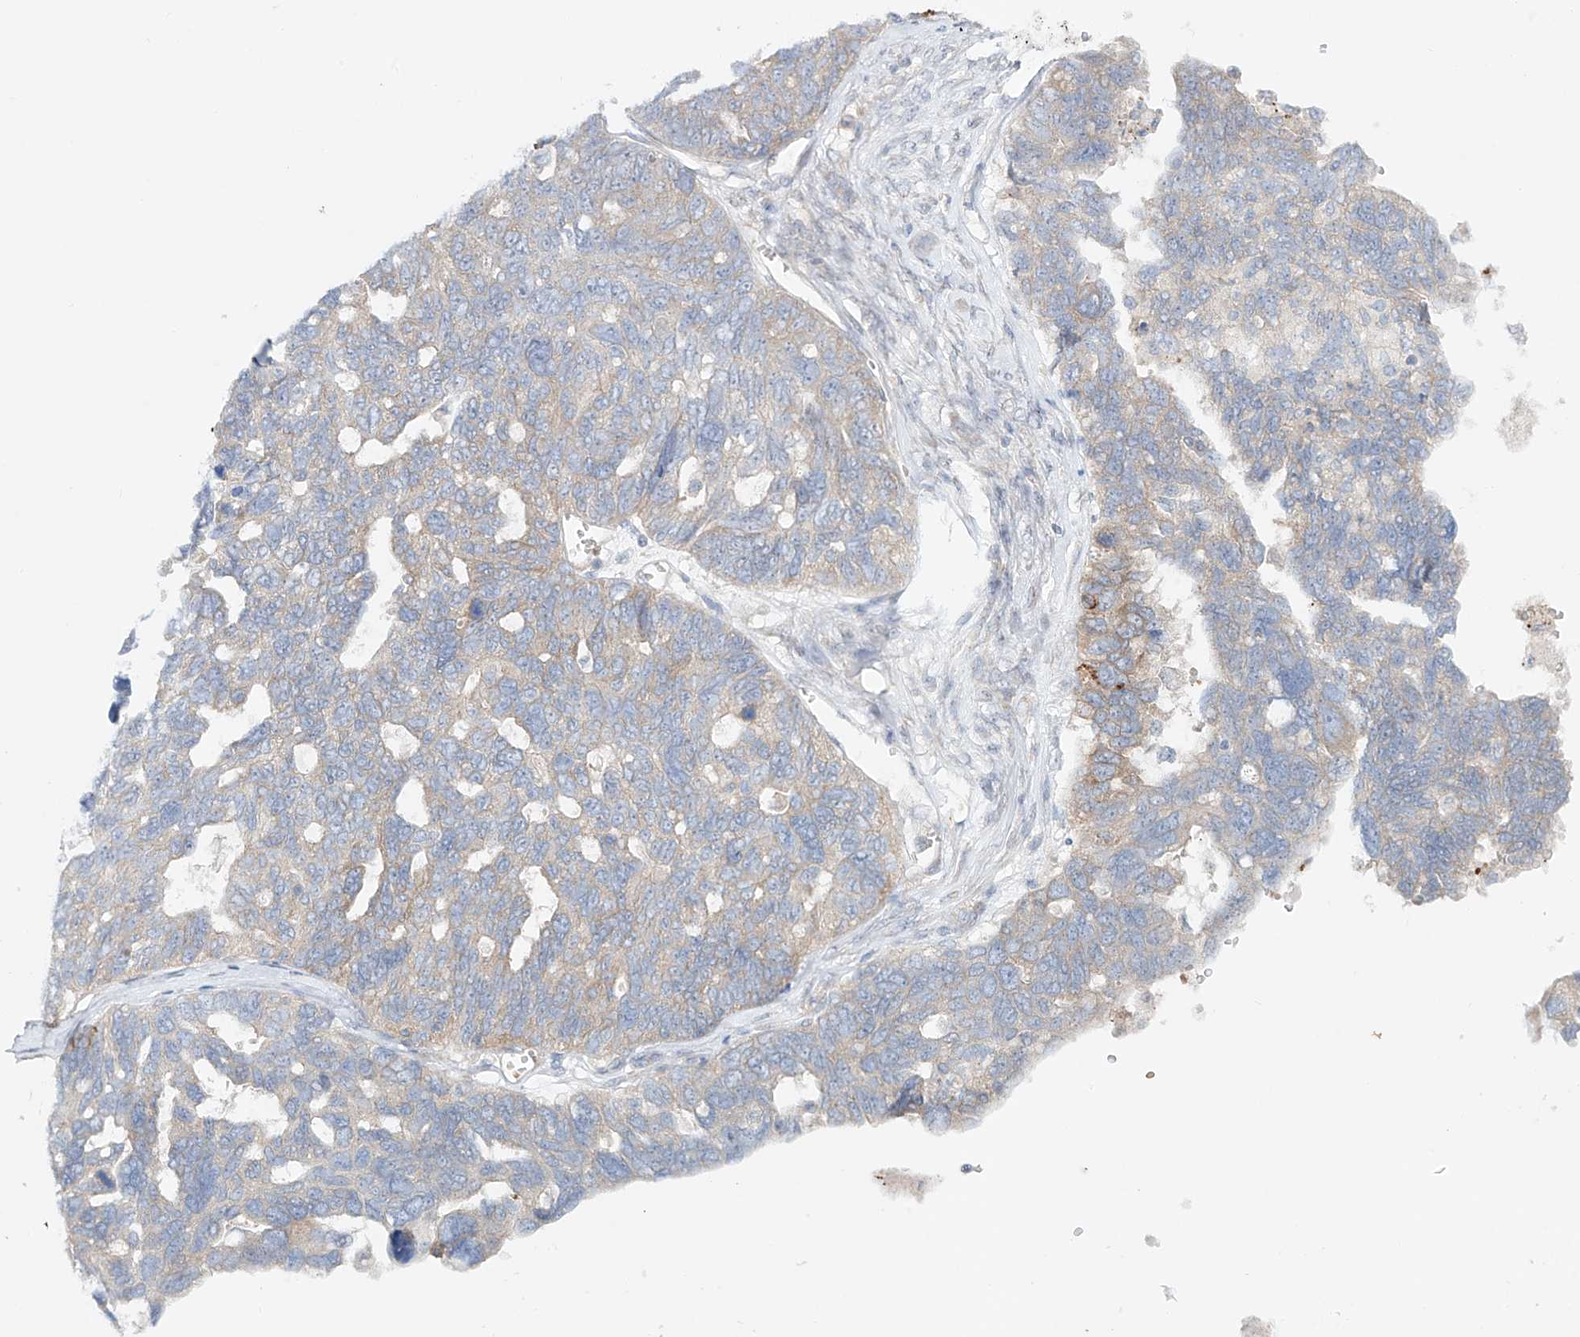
{"staining": {"intensity": "weak", "quantity": "25%-75%", "location": "cytoplasmic/membranous"}, "tissue": "ovarian cancer", "cell_type": "Tumor cells", "image_type": "cancer", "snomed": [{"axis": "morphology", "description": "Cystadenocarcinoma, serous, NOS"}, {"axis": "topography", "description": "Ovary"}], "caption": "Brown immunohistochemical staining in ovarian serous cystadenocarcinoma displays weak cytoplasmic/membranous positivity in approximately 25%-75% of tumor cells. (DAB = brown stain, brightfield microscopy at high magnification).", "gene": "TJAP1", "patient": {"sex": "female", "age": 79}}